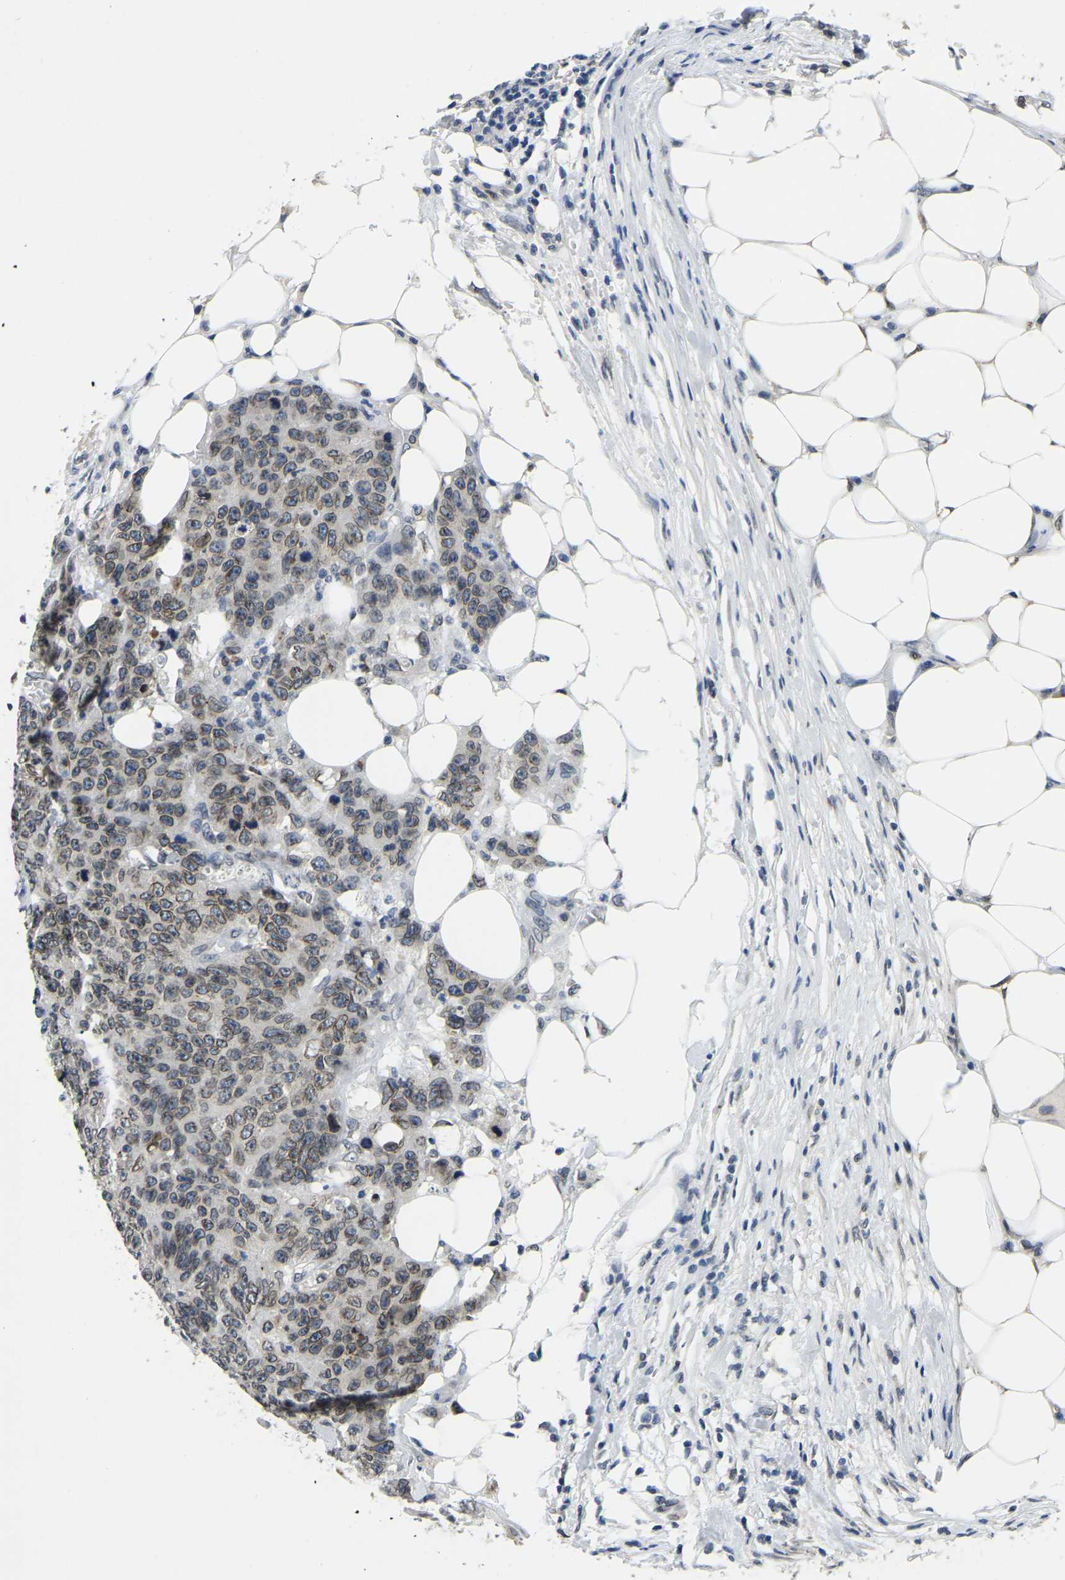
{"staining": {"intensity": "moderate", "quantity": ">75%", "location": "cytoplasmic/membranous,nuclear"}, "tissue": "colorectal cancer", "cell_type": "Tumor cells", "image_type": "cancer", "snomed": [{"axis": "morphology", "description": "Adenocarcinoma, NOS"}, {"axis": "topography", "description": "Colon"}], "caption": "Colorectal adenocarcinoma tissue reveals moderate cytoplasmic/membranous and nuclear positivity in approximately >75% of tumor cells", "gene": "RANBP2", "patient": {"sex": "female", "age": 86}}